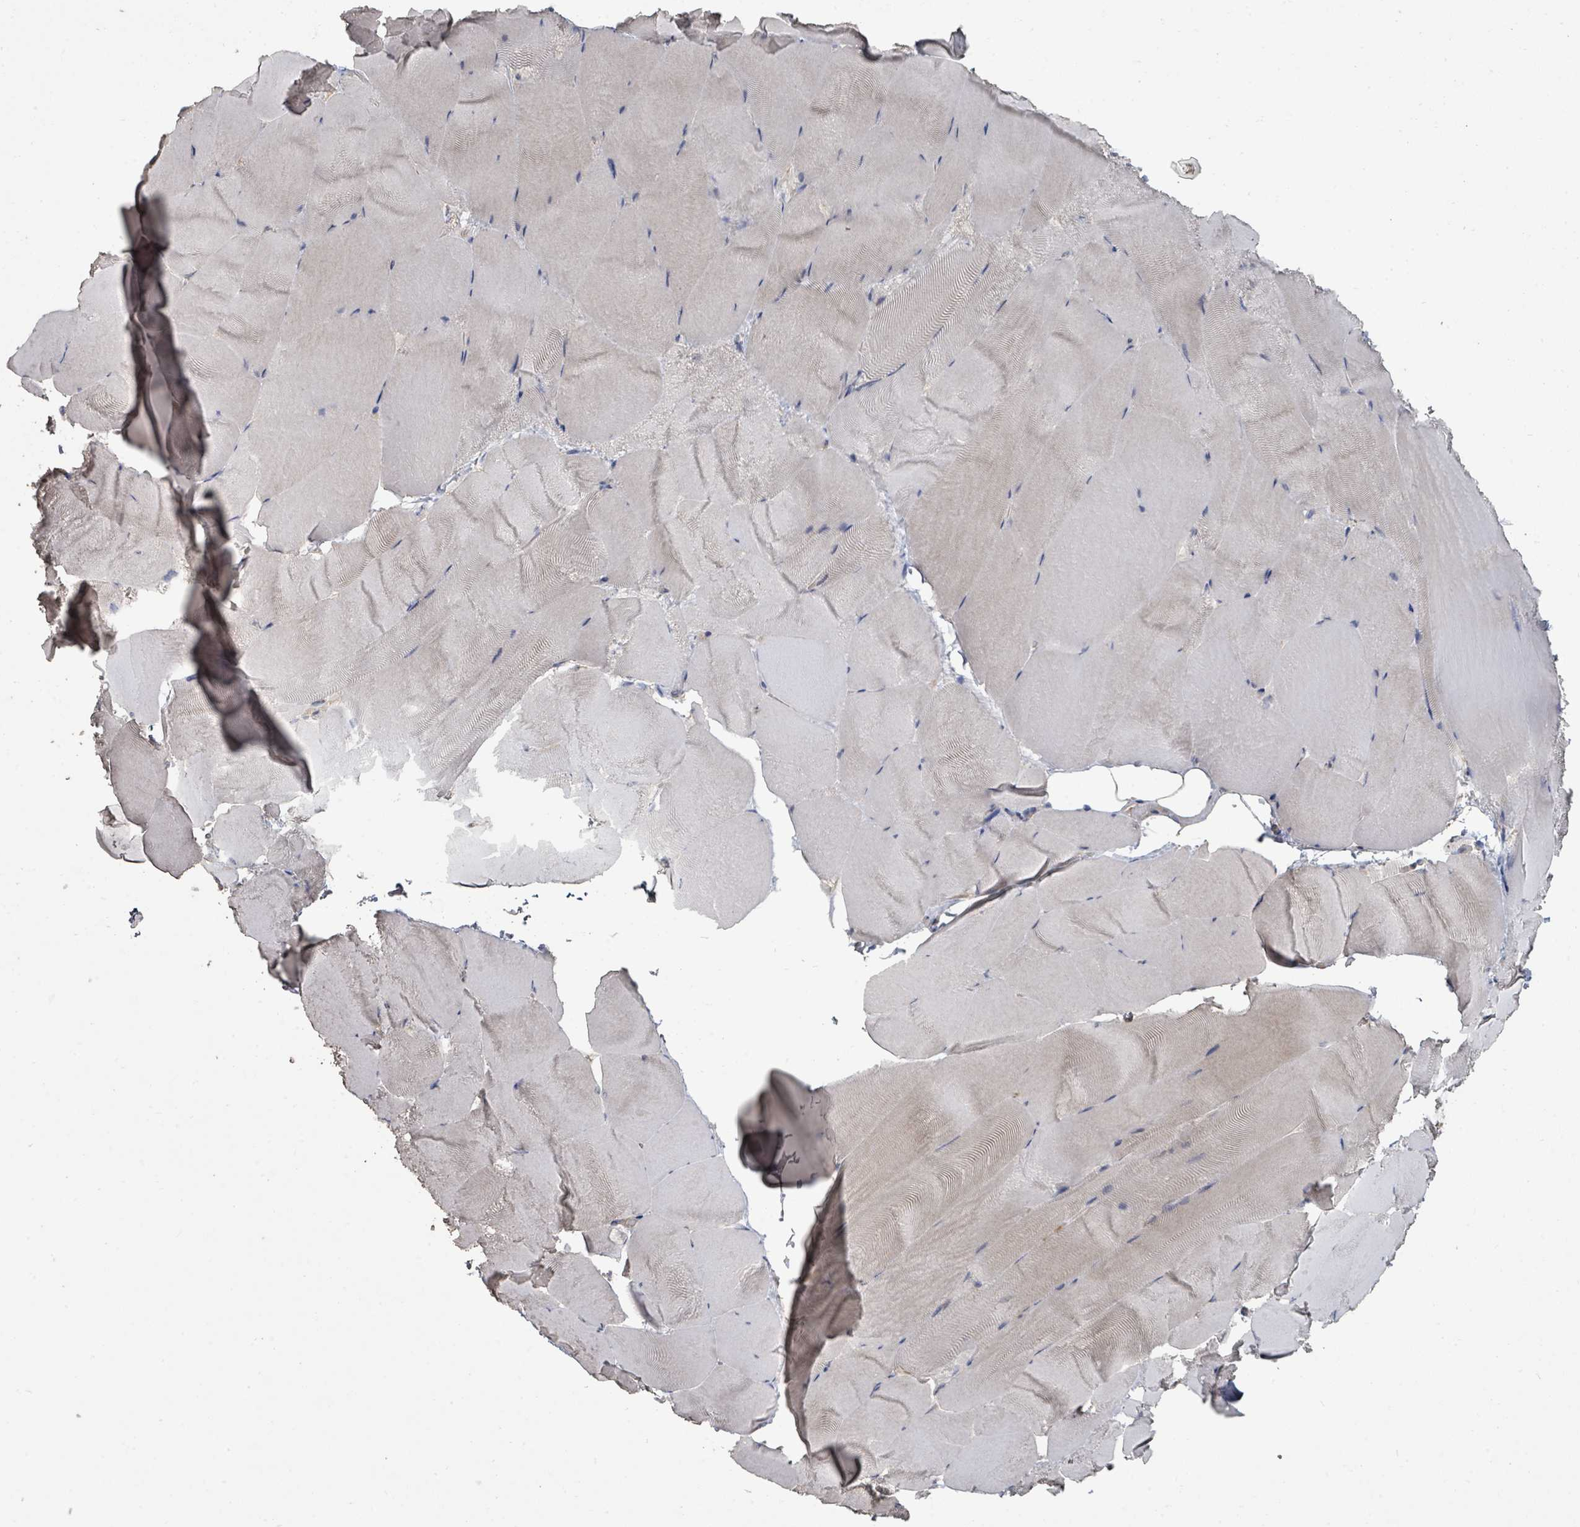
{"staining": {"intensity": "negative", "quantity": "none", "location": "none"}, "tissue": "skeletal muscle", "cell_type": "Myocytes", "image_type": "normal", "snomed": [{"axis": "morphology", "description": "Normal tissue, NOS"}, {"axis": "topography", "description": "Skeletal muscle"}], "caption": "This is an immunohistochemistry image of unremarkable human skeletal muscle. There is no expression in myocytes.", "gene": "SLC9A7", "patient": {"sex": "female", "age": 64}}